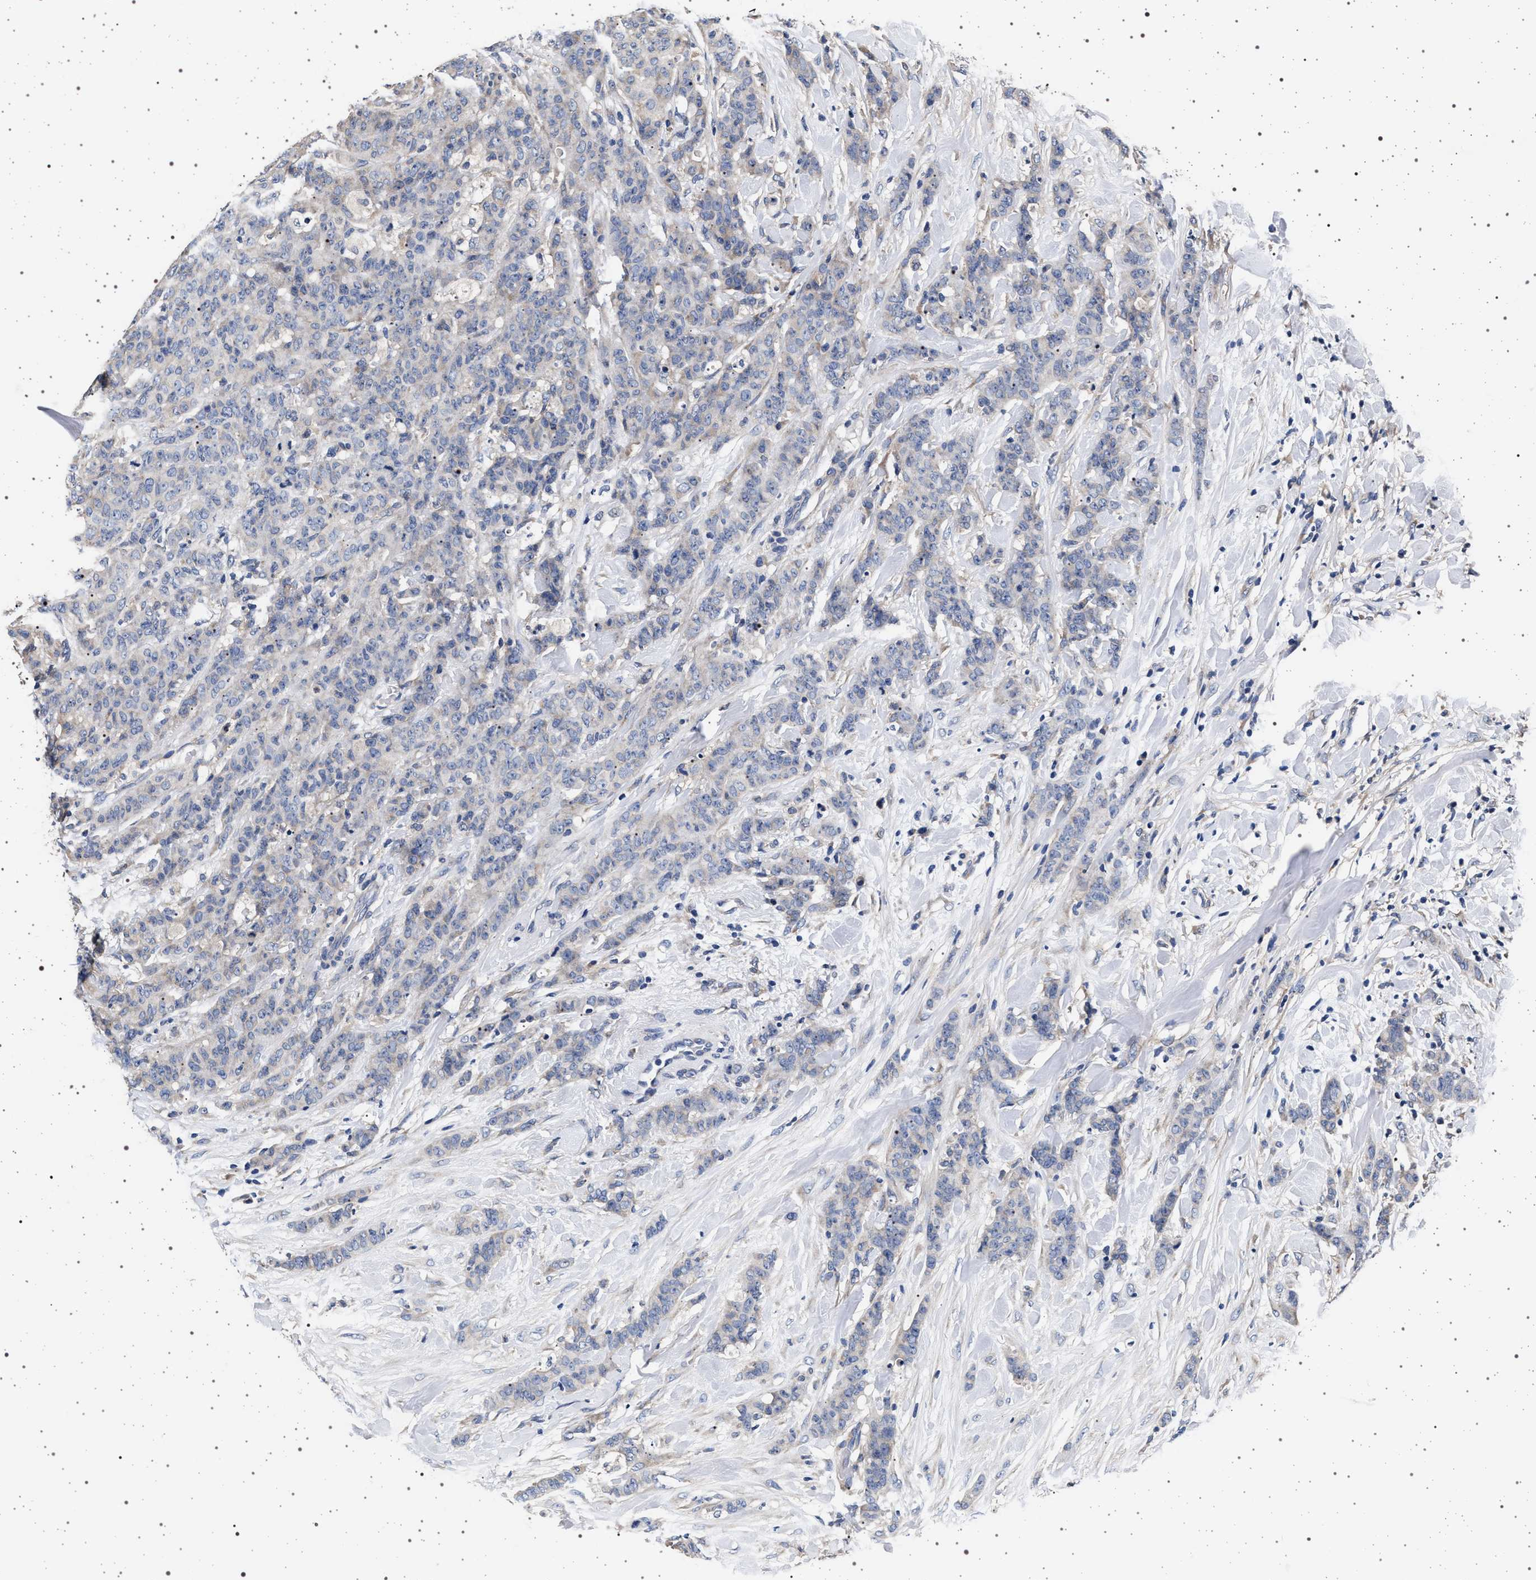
{"staining": {"intensity": "negative", "quantity": "none", "location": "none"}, "tissue": "breast cancer", "cell_type": "Tumor cells", "image_type": "cancer", "snomed": [{"axis": "morphology", "description": "Normal tissue, NOS"}, {"axis": "morphology", "description": "Duct carcinoma"}, {"axis": "topography", "description": "Breast"}], "caption": "A histopathology image of human breast invasive ductal carcinoma is negative for staining in tumor cells. (DAB IHC with hematoxylin counter stain).", "gene": "MAP3K2", "patient": {"sex": "female", "age": 40}}